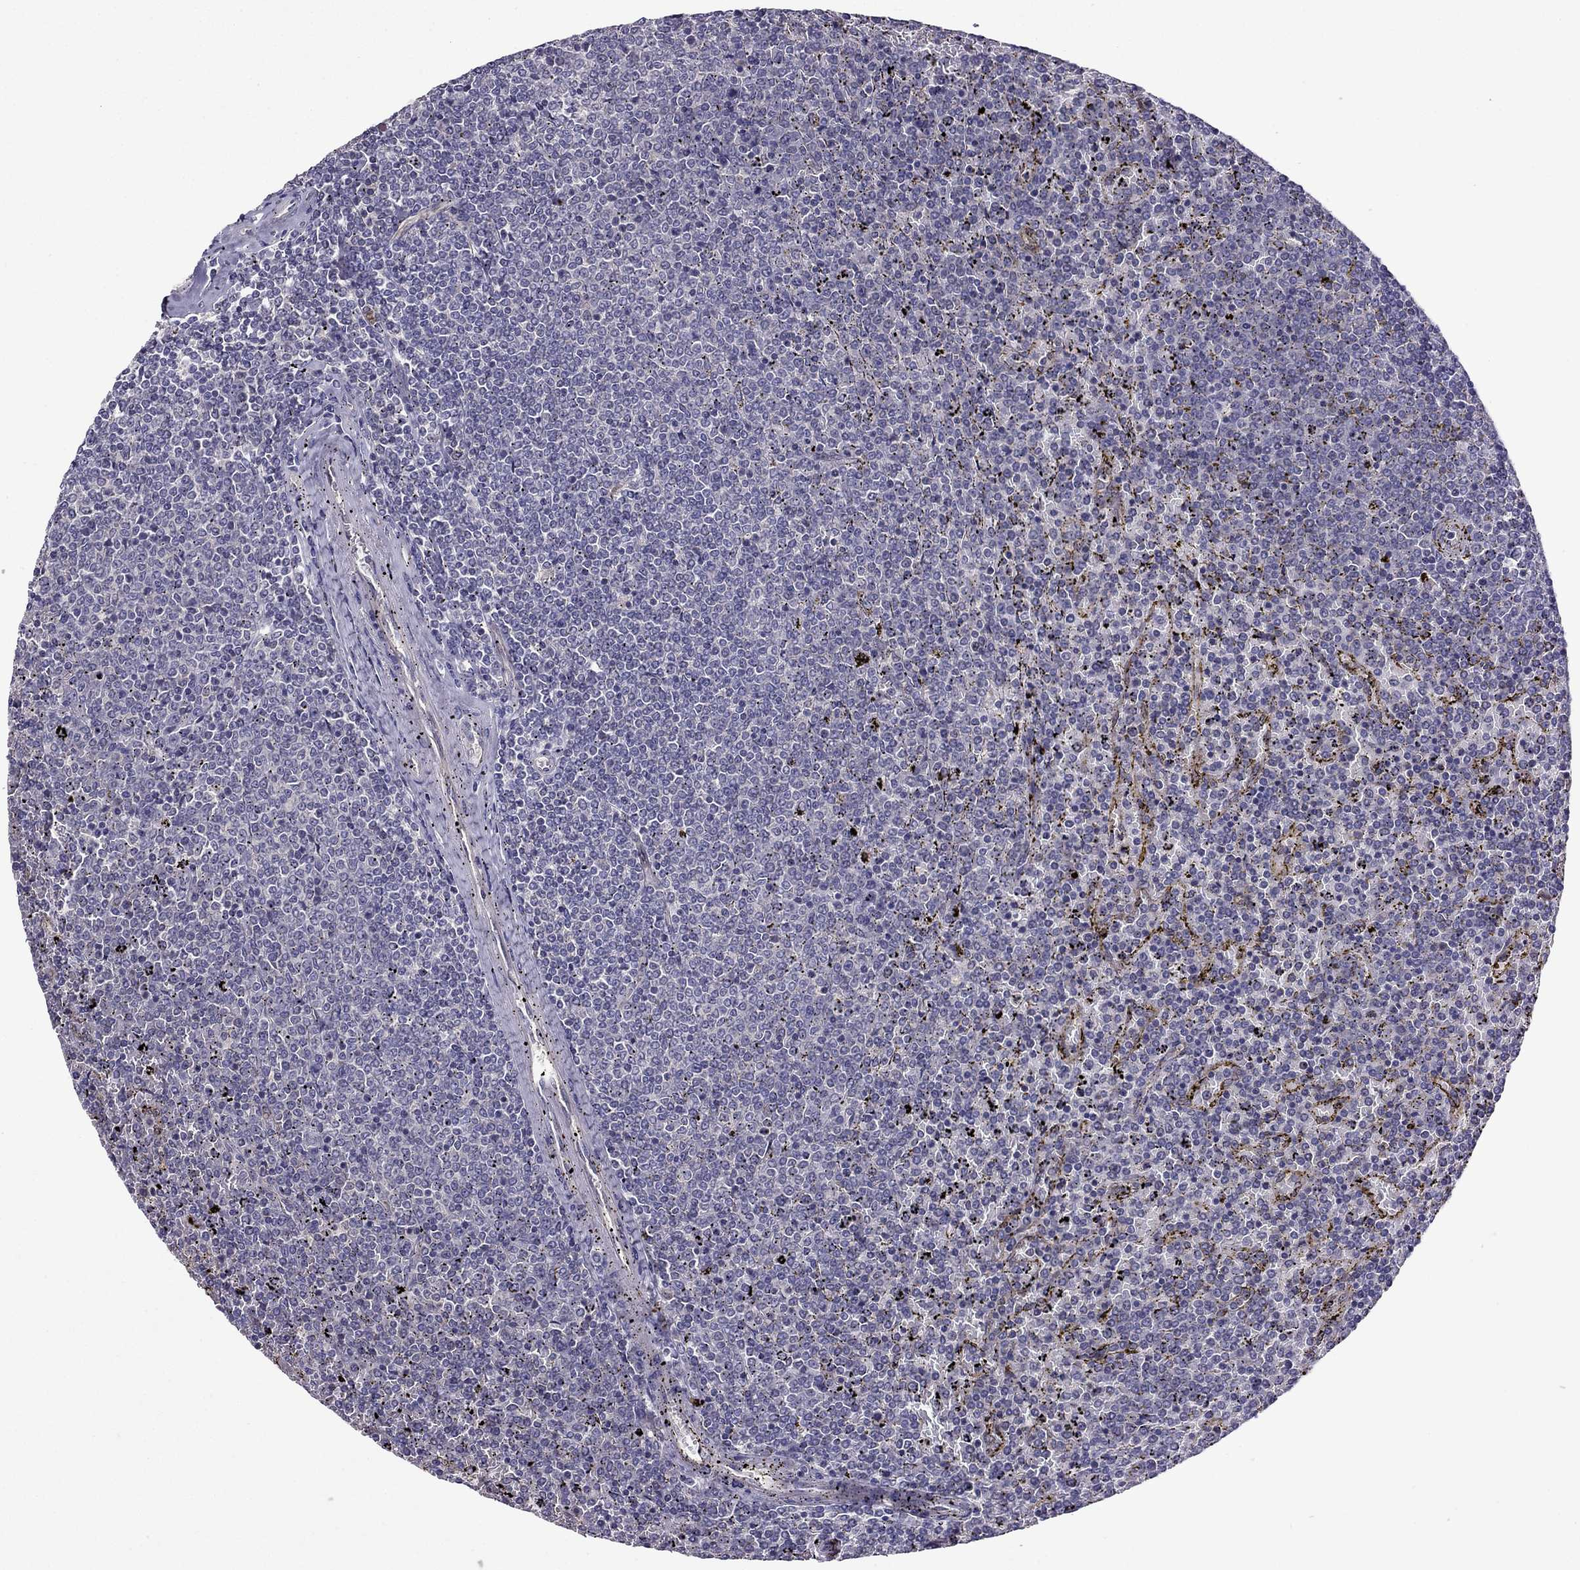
{"staining": {"intensity": "negative", "quantity": "none", "location": "none"}, "tissue": "lymphoma", "cell_type": "Tumor cells", "image_type": "cancer", "snomed": [{"axis": "morphology", "description": "Malignant lymphoma, non-Hodgkin's type, Low grade"}, {"axis": "topography", "description": "Spleen"}], "caption": "DAB (3,3'-diaminobenzidine) immunohistochemical staining of human lymphoma demonstrates no significant staining in tumor cells.", "gene": "CDK5", "patient": {"sex": "female", "age": 77}}